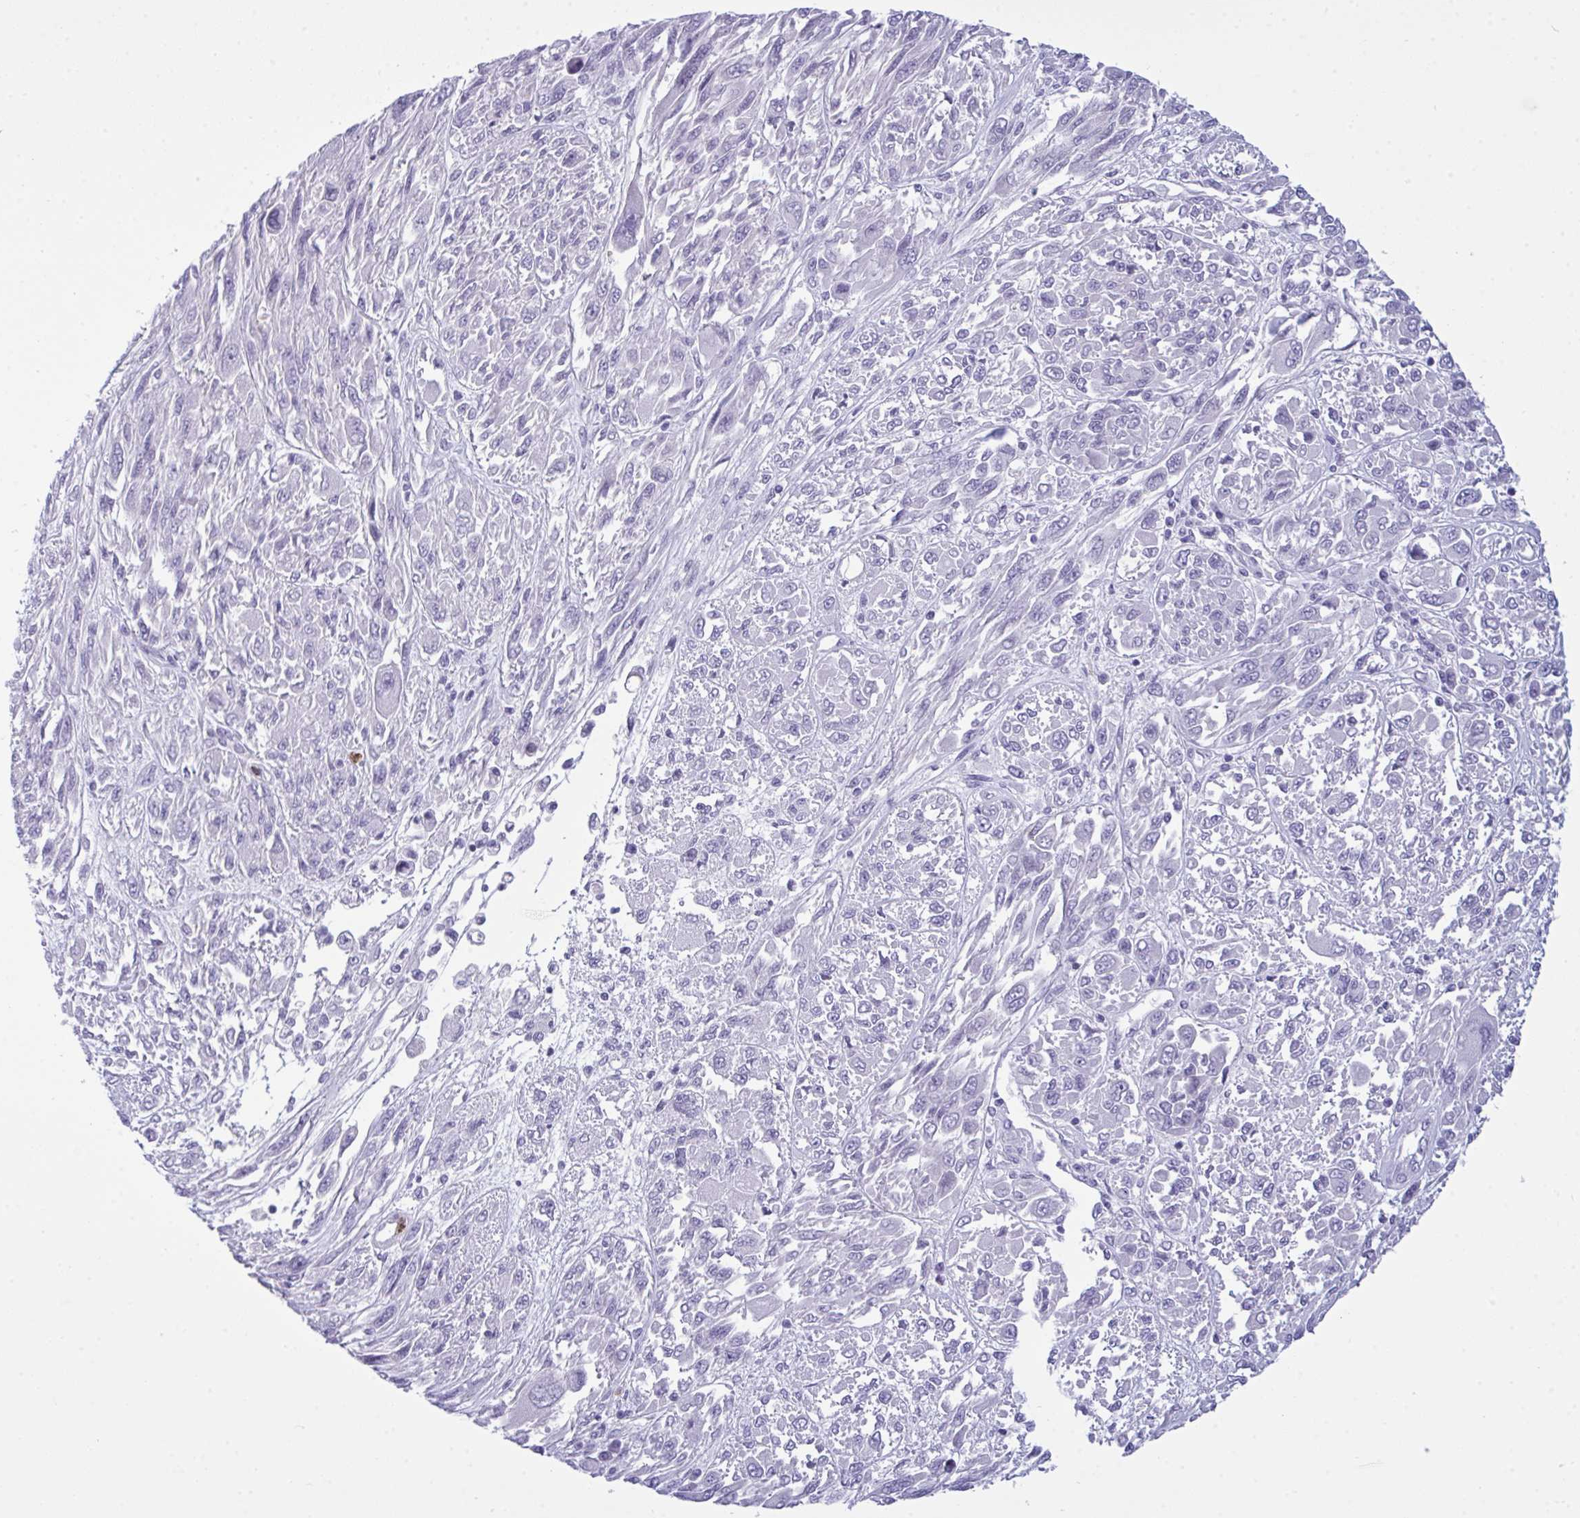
{"staining": {"intensity": "negative", "quantity": "none", "location": "none"}, "tissue": "melanoma", "cell_type": "Tumor cells", "image_type": "cancer", "snomed": [{"axis": "morphology", "description": "Malignant melanoma, NOS"}, {"axis": "topography", "description": "Skin"}], "caption": "An image of melanoma stained for a protein displays no brown staining in tumor cells.", "gene": "ARHGAP42", "patient": {"sex": "female", "age": 91}}